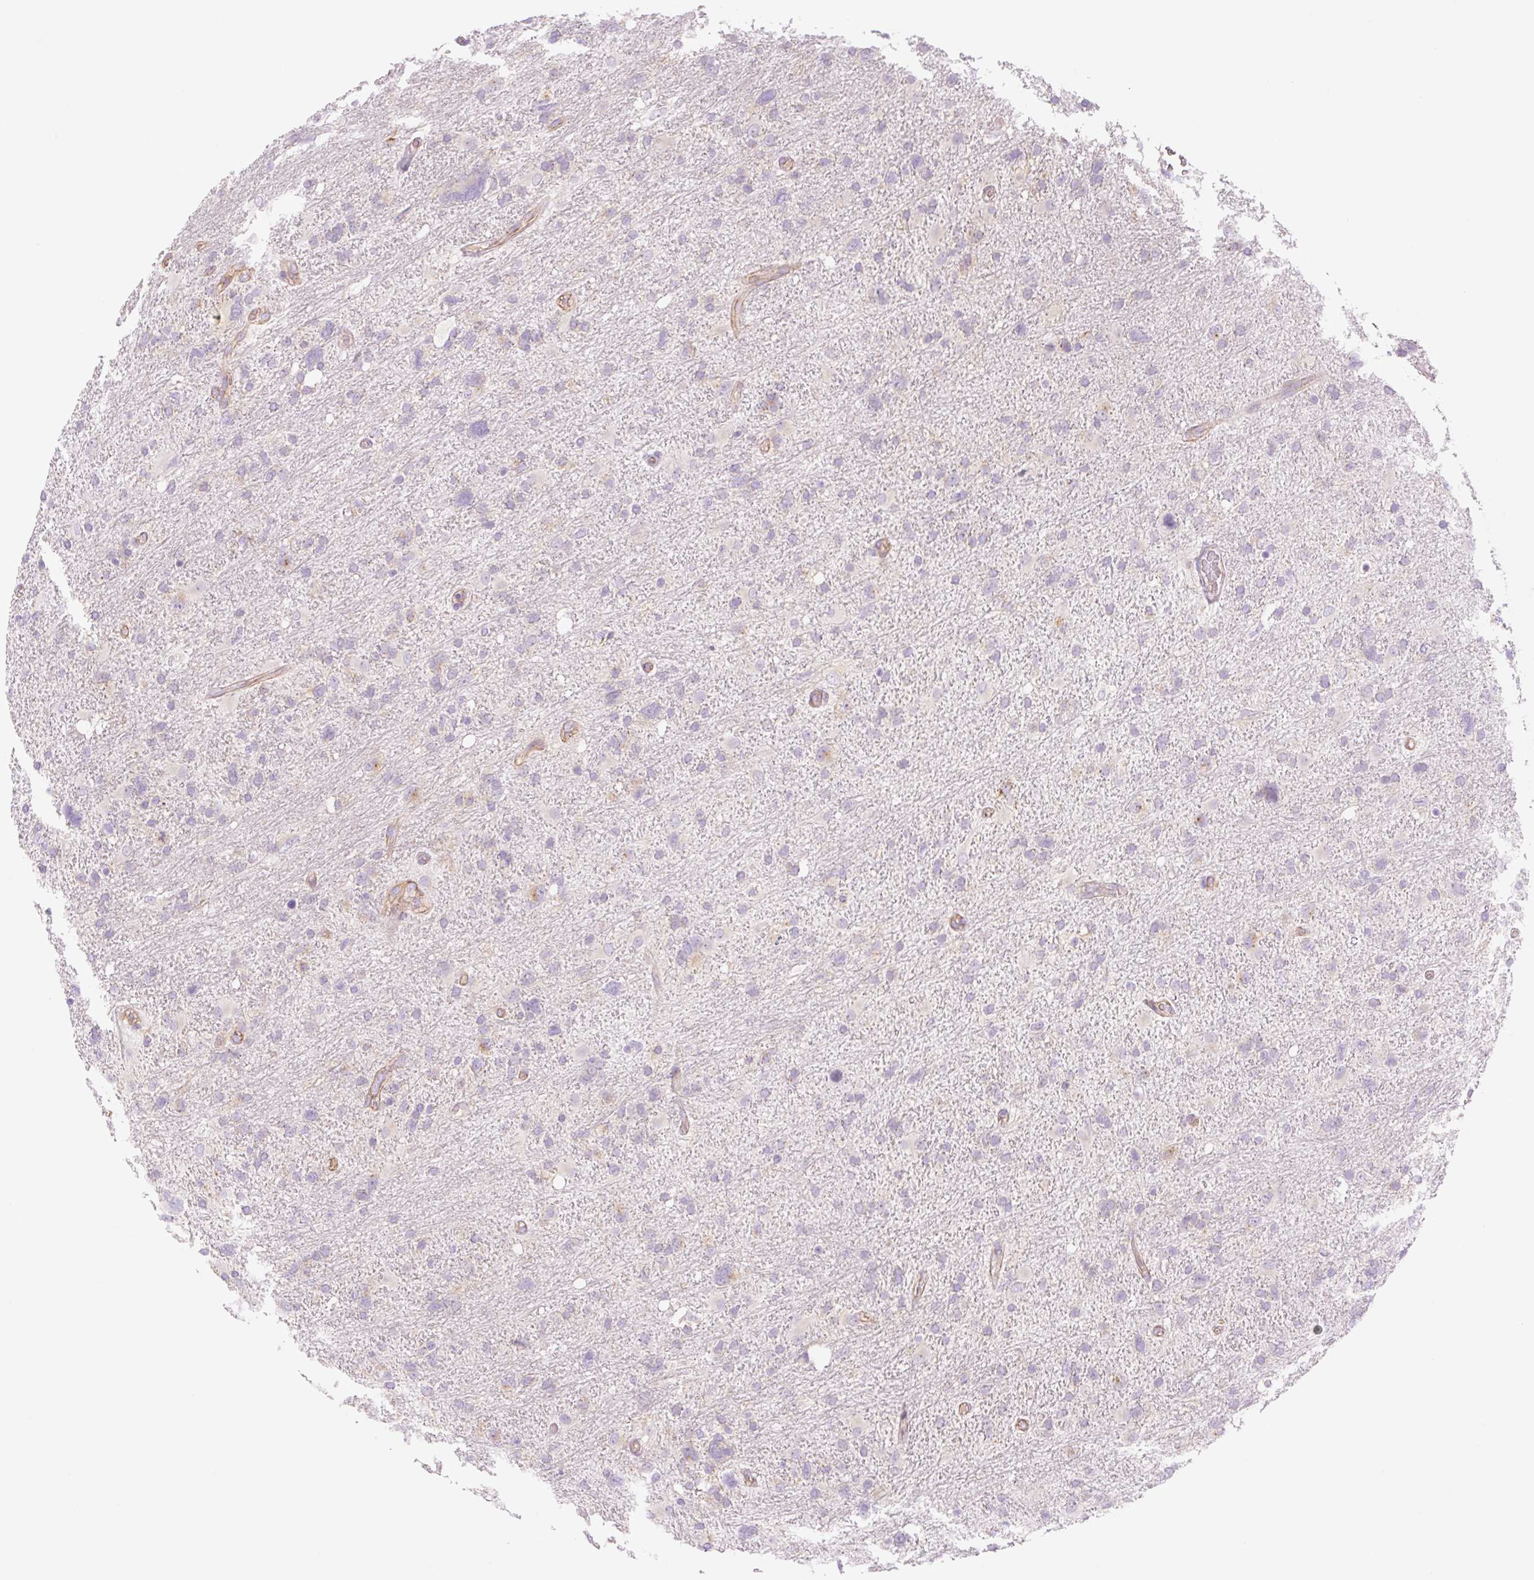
{"staining": {"intensity": "negative", "quantity": "none", "location": "none"}, "tissue": "glioma", "cell_type": "Tumor cells", "image_type": "cancer", "snomed": [{"axis": "morphology", "description": "Glioma, malignant, High grade"}, {"axis": "topography", "description": "Brain"}], "caption": "IHC of glioma demonstrates no expression in tumor cells.", "gene": "NLRP5", "patient": {"sex": "male", "age": 61}}